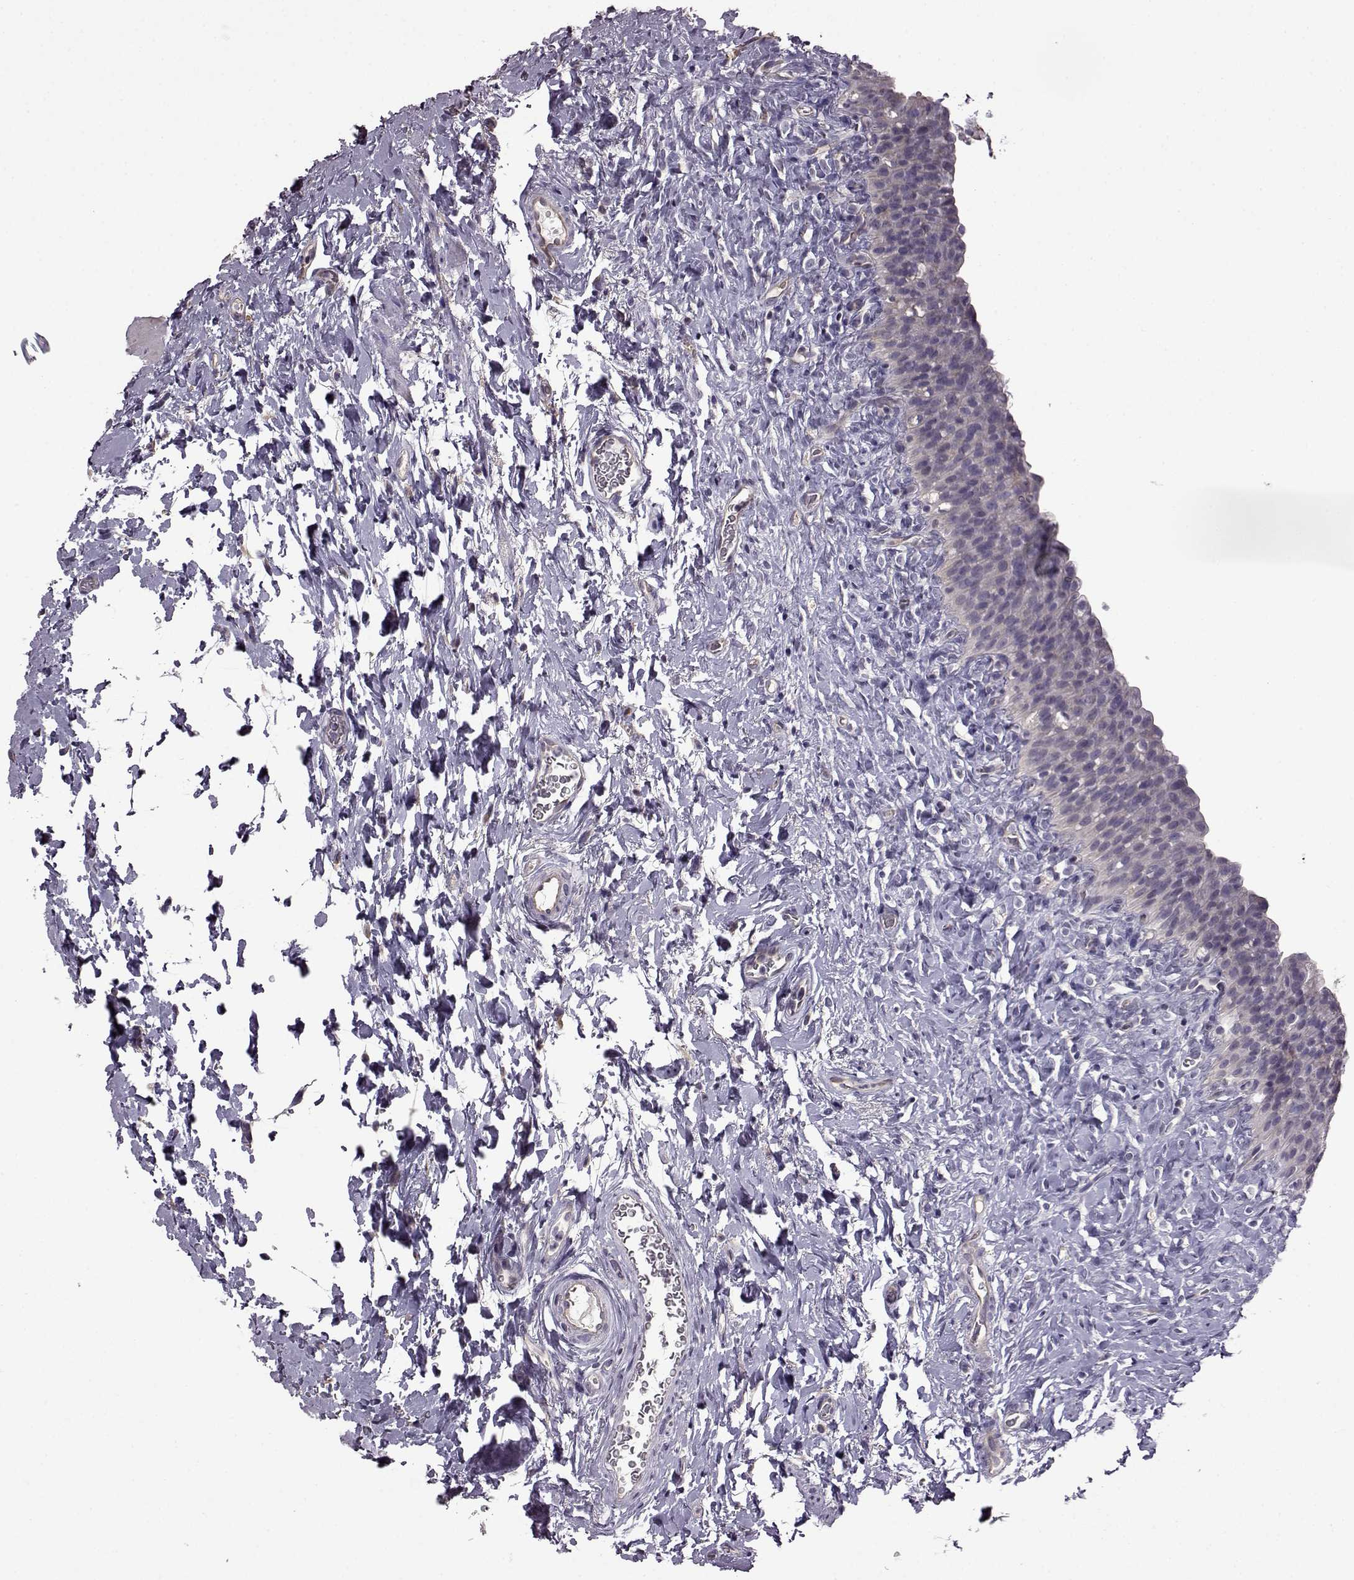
{"staining": {"intensity": "negative", "quantity": "none", "location": "none"}, "tissue": "urinary bladder", "cell_type": "Urothelial cells", "image_type": "normal", "snomed": [{"axis": "morphology", "description": "Normal tissue, NOS"}, {"axis": "topography", "description": "Urinary bladder"}], "caption": "Urinary bladder stained for a protein using immunohistochemistry (IHC) demonstrates no staining urothelial cells.", "gene": "EDDM3B", "patient": {"sex": "male", "age": 76}}